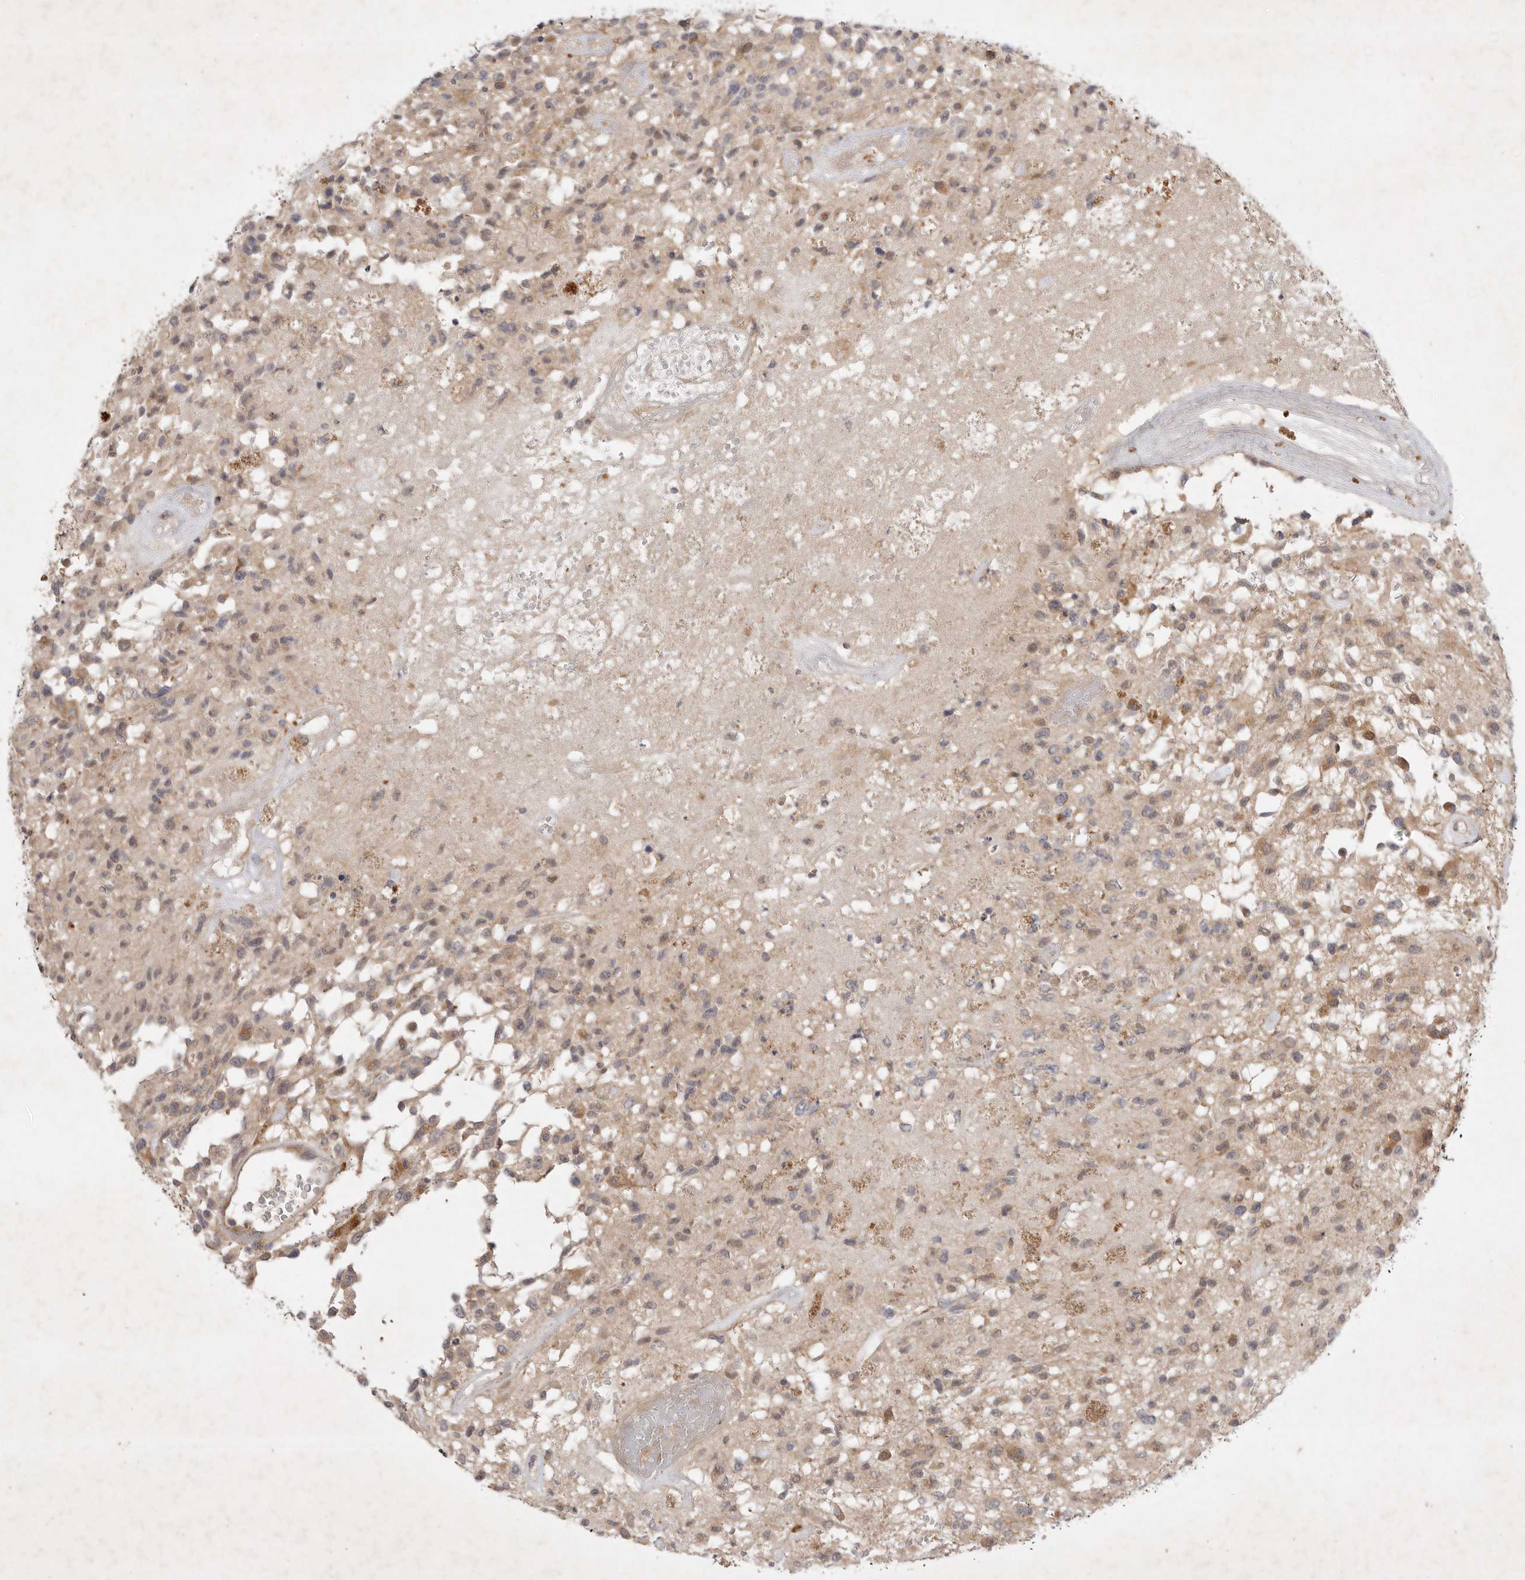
{"staining": {"intensity": "weak", "quantity": ">75%", "location": "cytoplasmic/membranous"}, "tissue": "glioma", "cell_type": "Tumor cells", "image_type": "cancer", "snomed": [{"axis": "morphology", "description": "Glioma, malignant, High grade"}, {"axis": "morphology", "description": "Glioblastoma, NOS"}, {"axis": "topography", "description": "Brain"}], "caption": "Glioma stained with a brown dye exhibits weak cytoplasmic/membranous positive staining in approximately >75% of tumor cells.", "gene": "PTPDC1", "patient": {"sex": "male", "age": 60}}